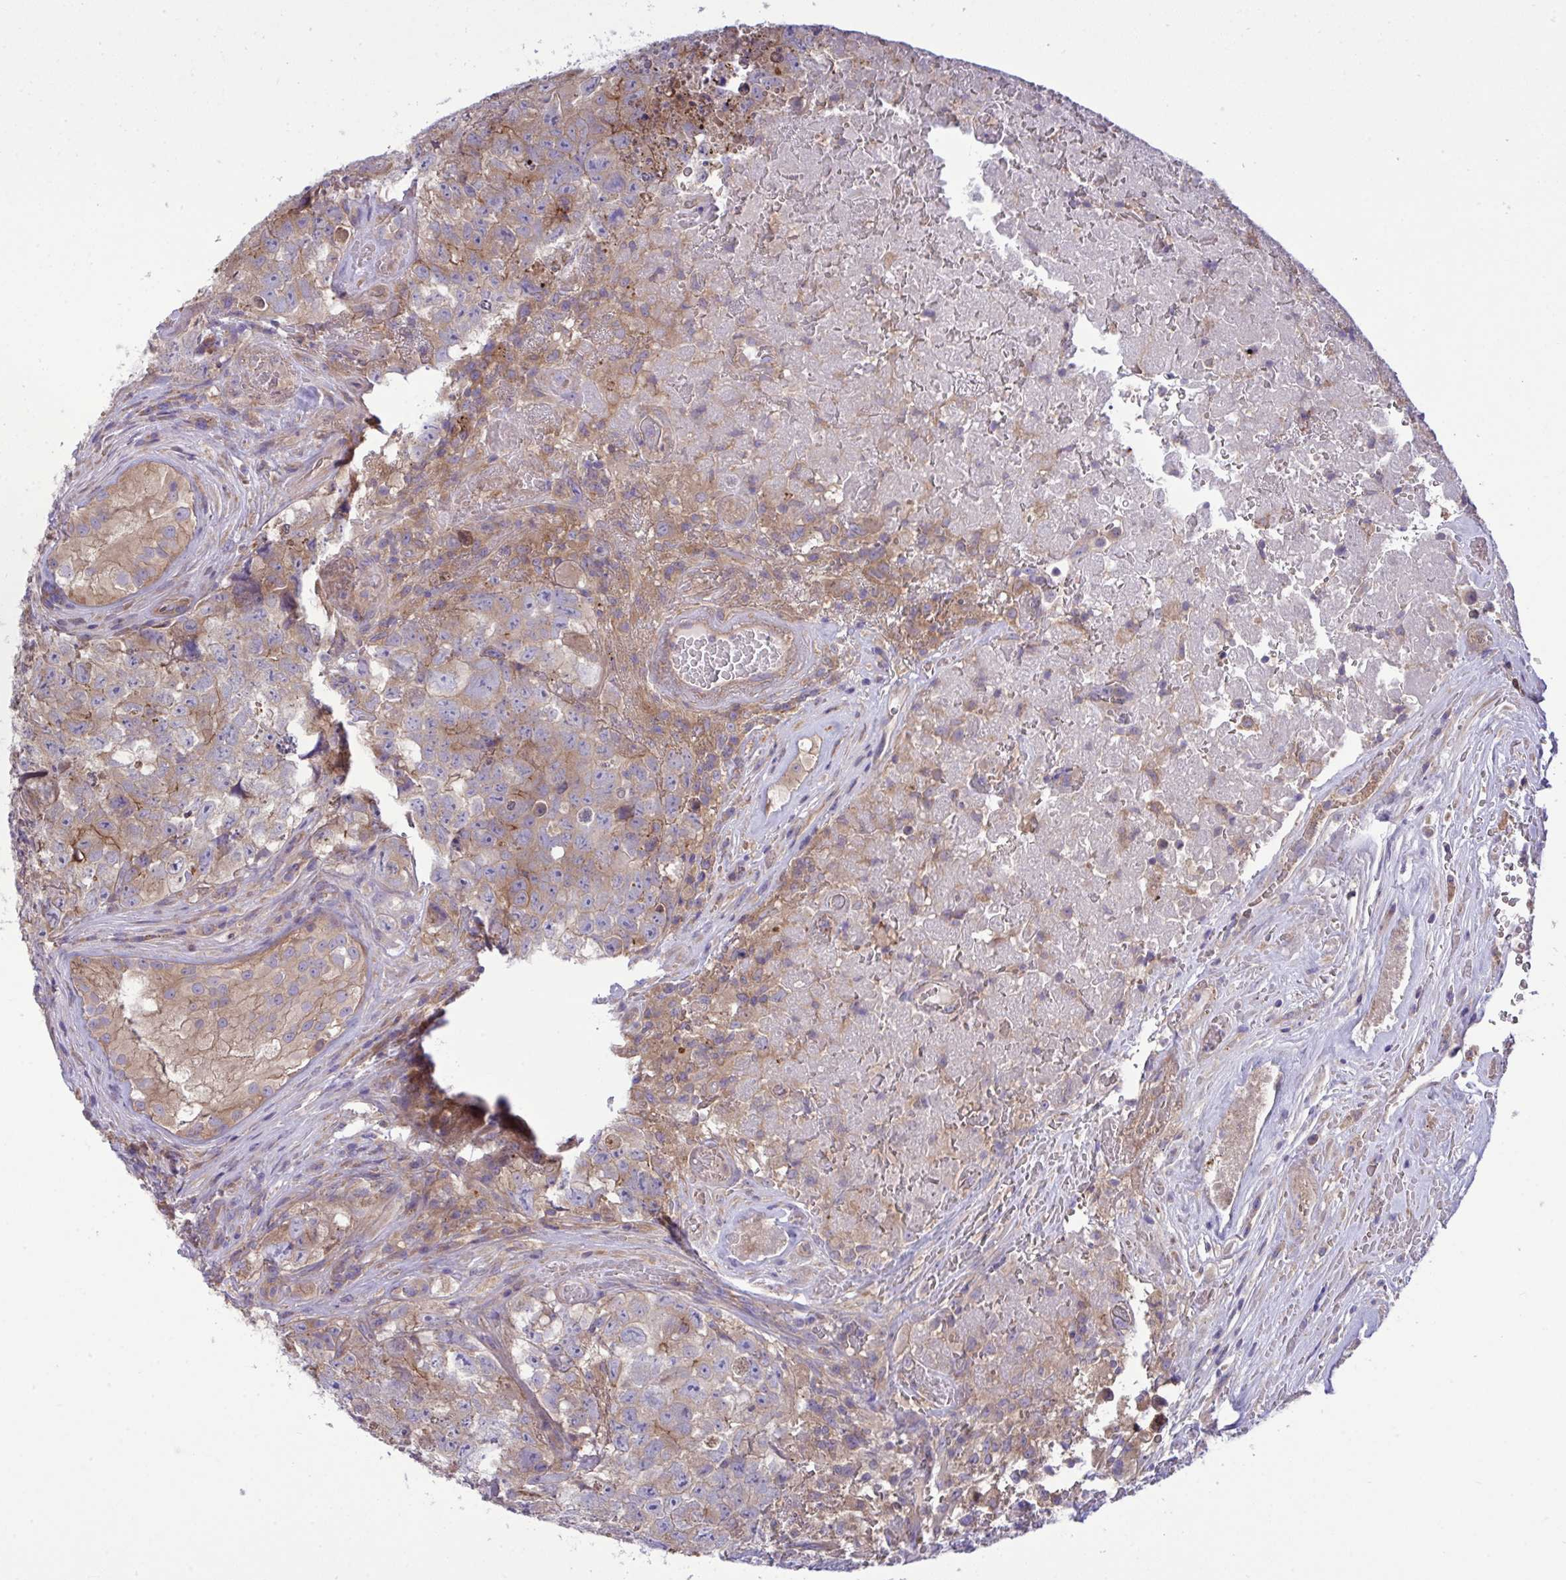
{"staining": {"intensity": "weak", "quantity": ">75%", "location": "cytoplasmic/membranous"}, "tissue": "testis cancer", "cell_type": "Tumor cells", "image_type": "cancer", "snomed": [{"axis": "morphology", "description": "Carcinoma, Embryonal, NOS"}, {"axis": "topography", "description": "Testis"}], "caption": "Protein expression analysis of testis cancer displays weak cytoplasmic/membranous positivity in approximately >75% of tumor cells. The protein of interest is shown in brown color, while the nuclei are stained blue.", "gene": "GRB14", "patient": {"sex": "male", "age": 18}}